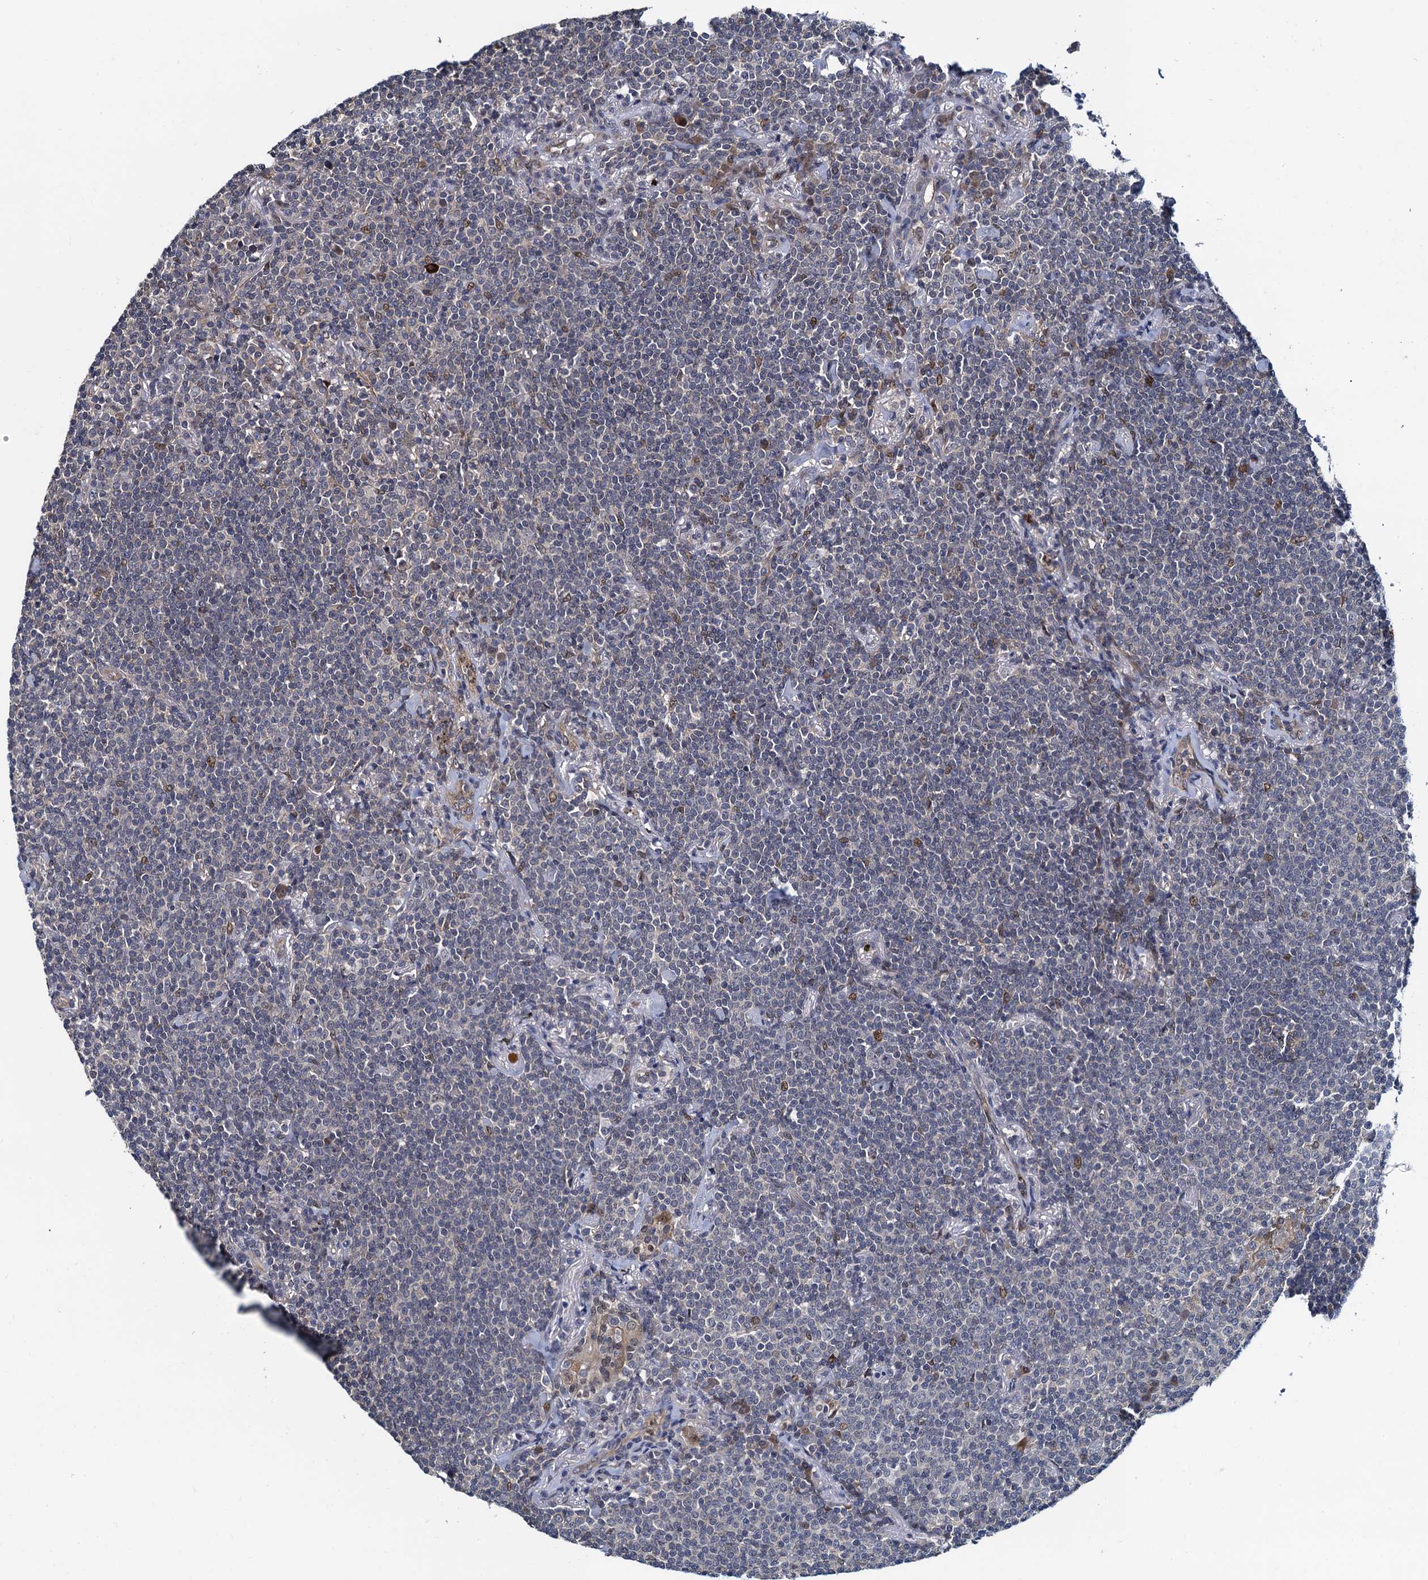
{"staining": {"intensity": "negative", "quantity": "none", "location": "none"}, "tissue": "lymphoma", "cell_type": "Tumor cells", "image_type": "cancer", "snomed": [{"axis": "morphology", "description": "Malignant lymphoma, non-Hodgkin's type, Low grade"}, {"axis": "topography", "description": "Lung"}], "caption": "Lymphoma stained for a protein using IHC reveals no expression tumor cells.", "gene": "RNF125", "patient": {"sex": "female", "age": 71}}